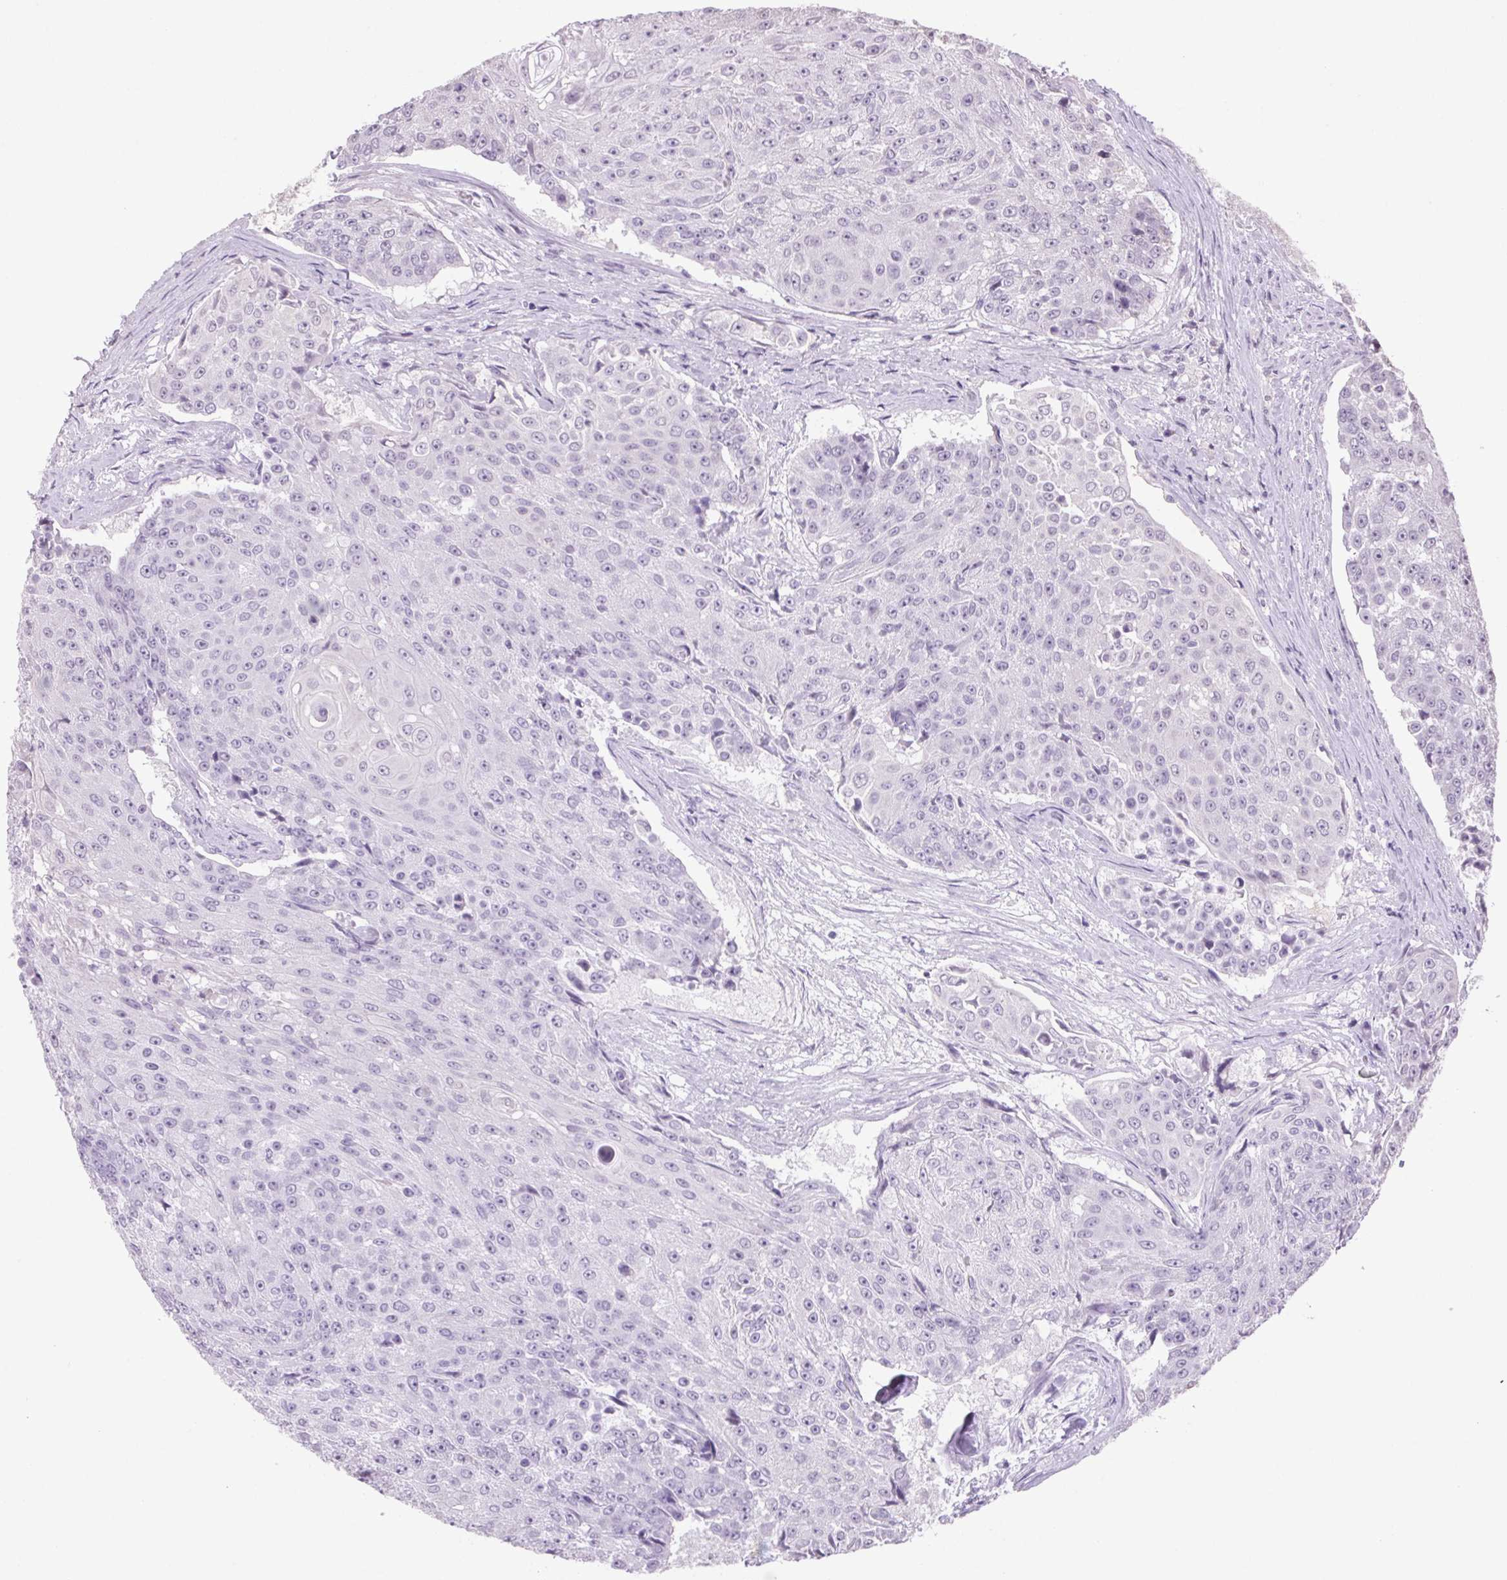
{"staining": {"intensity": "negative", "quantity": "none", "location": "none"}, "tissue": "urothelial cancer", "cell_type": "Tumor cells", "image_type": "cancer", "snomed": [{"axis": "morphology", "description": "Urothelial carcinoma, High grade"}, {"axis": "topography", "description": "Urinary bladder"}], "caption": "Immunohistochemistry photomicrograph of high-grade urothelial carcinoma stained for a protein (brown), which shows no expression in tumor cells. The staining was performed using DAB (3,3'-diaminobenzidine) to visualize the protein expression in brown, while the nuclei were stained in blue with hematoxylin (Magnification: 20x).", "gene": "VWA3B", "patient": {"sex": "female", "age": 63}}